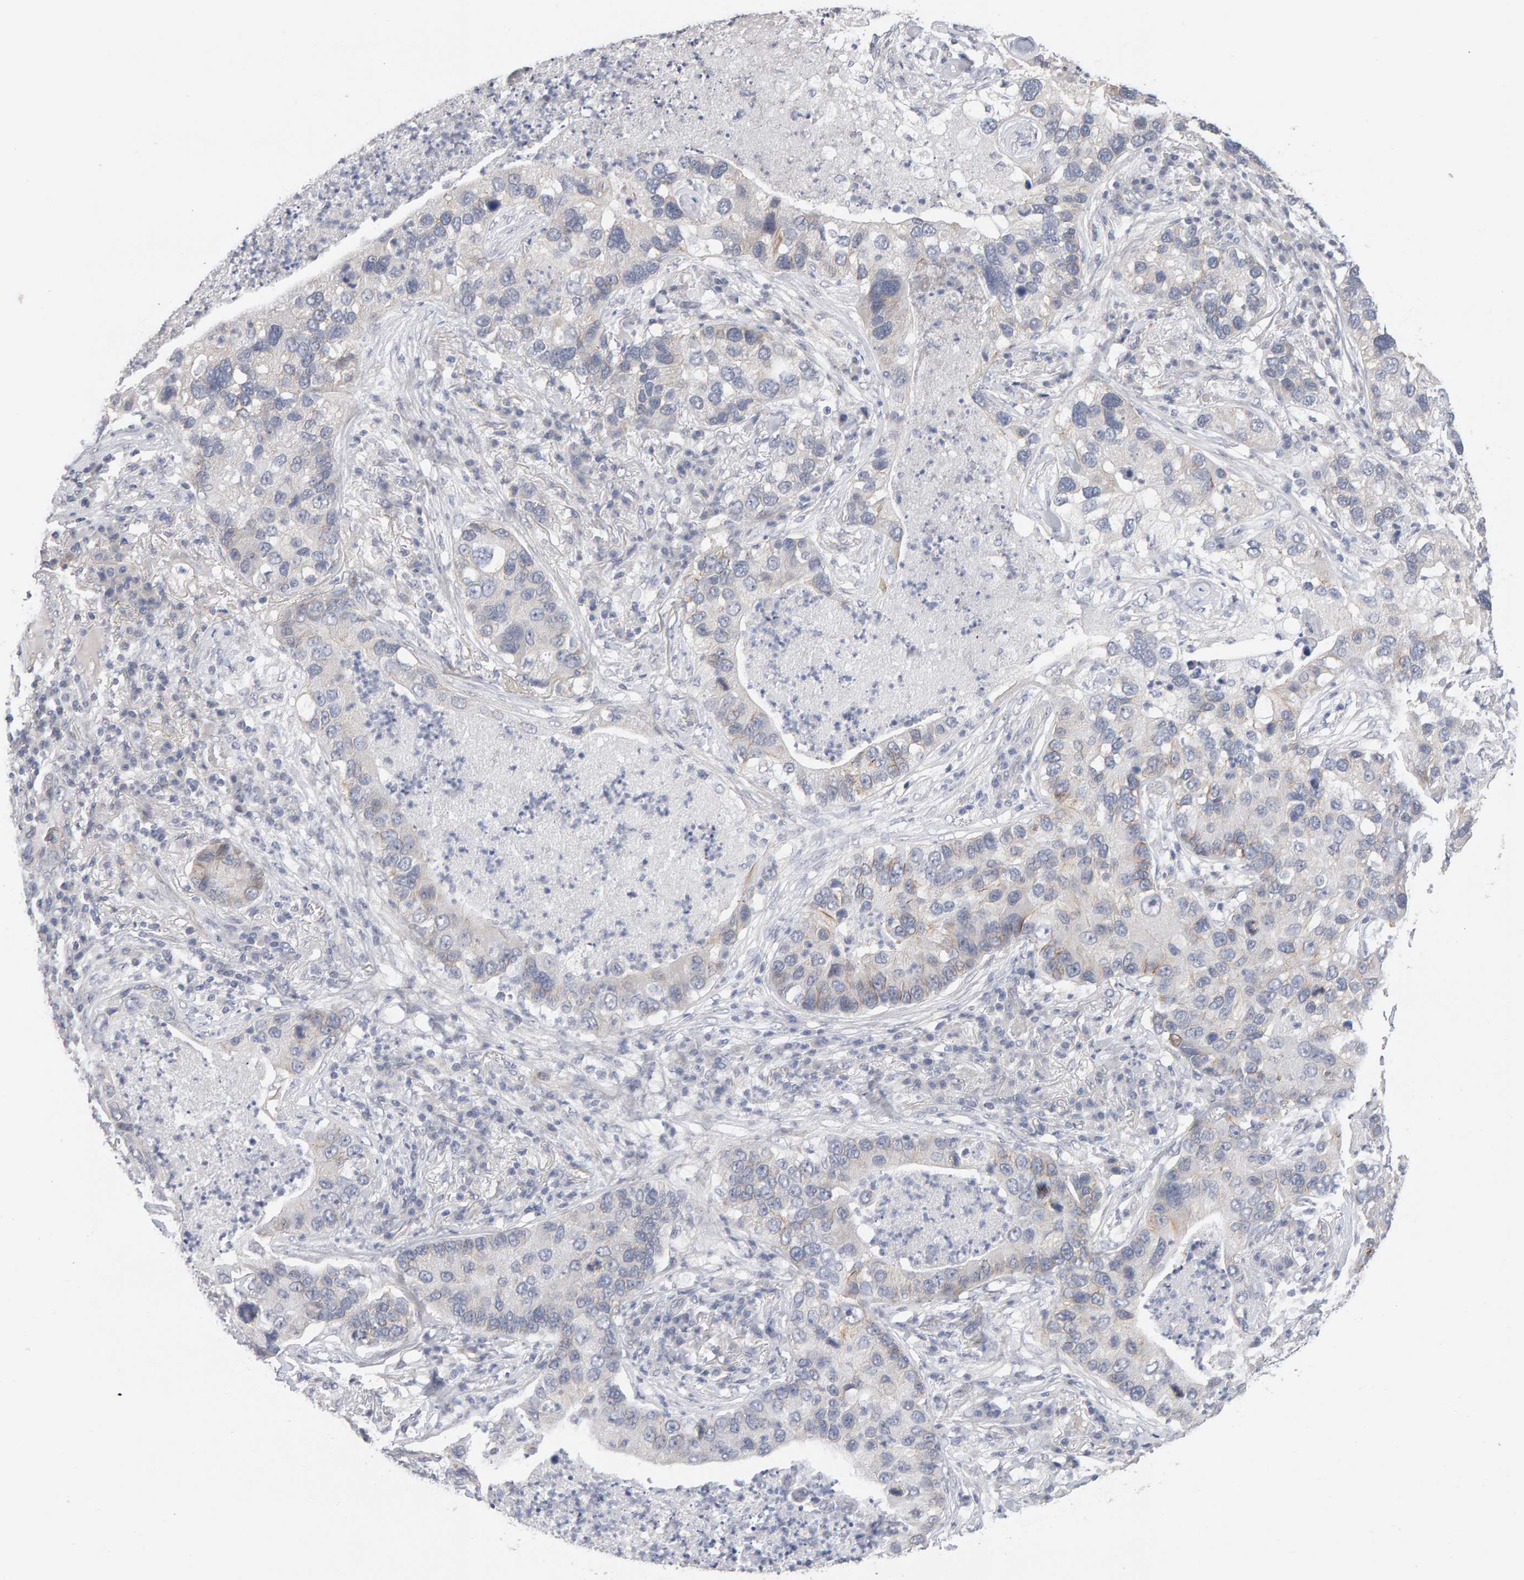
{"staining": {"intensity": "negative", "quantity": "none", "location": "none"}, "tissue": "lung cancer", "cell_type": "Tumor cells", "image_type": "cancer", "snomed": [{"axis": "morphology", "description": "Normal tissue, NOS"}, {"axis": "morphology", "description": "Adenocarcinoma, NOS"}, {"axis": "topography", "description": "Bronchus"}, {"axis": "topography", "description": "Lung"}], "caption": "Tumor cells are negative for brown protein staining in lung adenocarcinoma.", "gene": "HNF4A", "patient": {"sex": "male", "age": 54}}